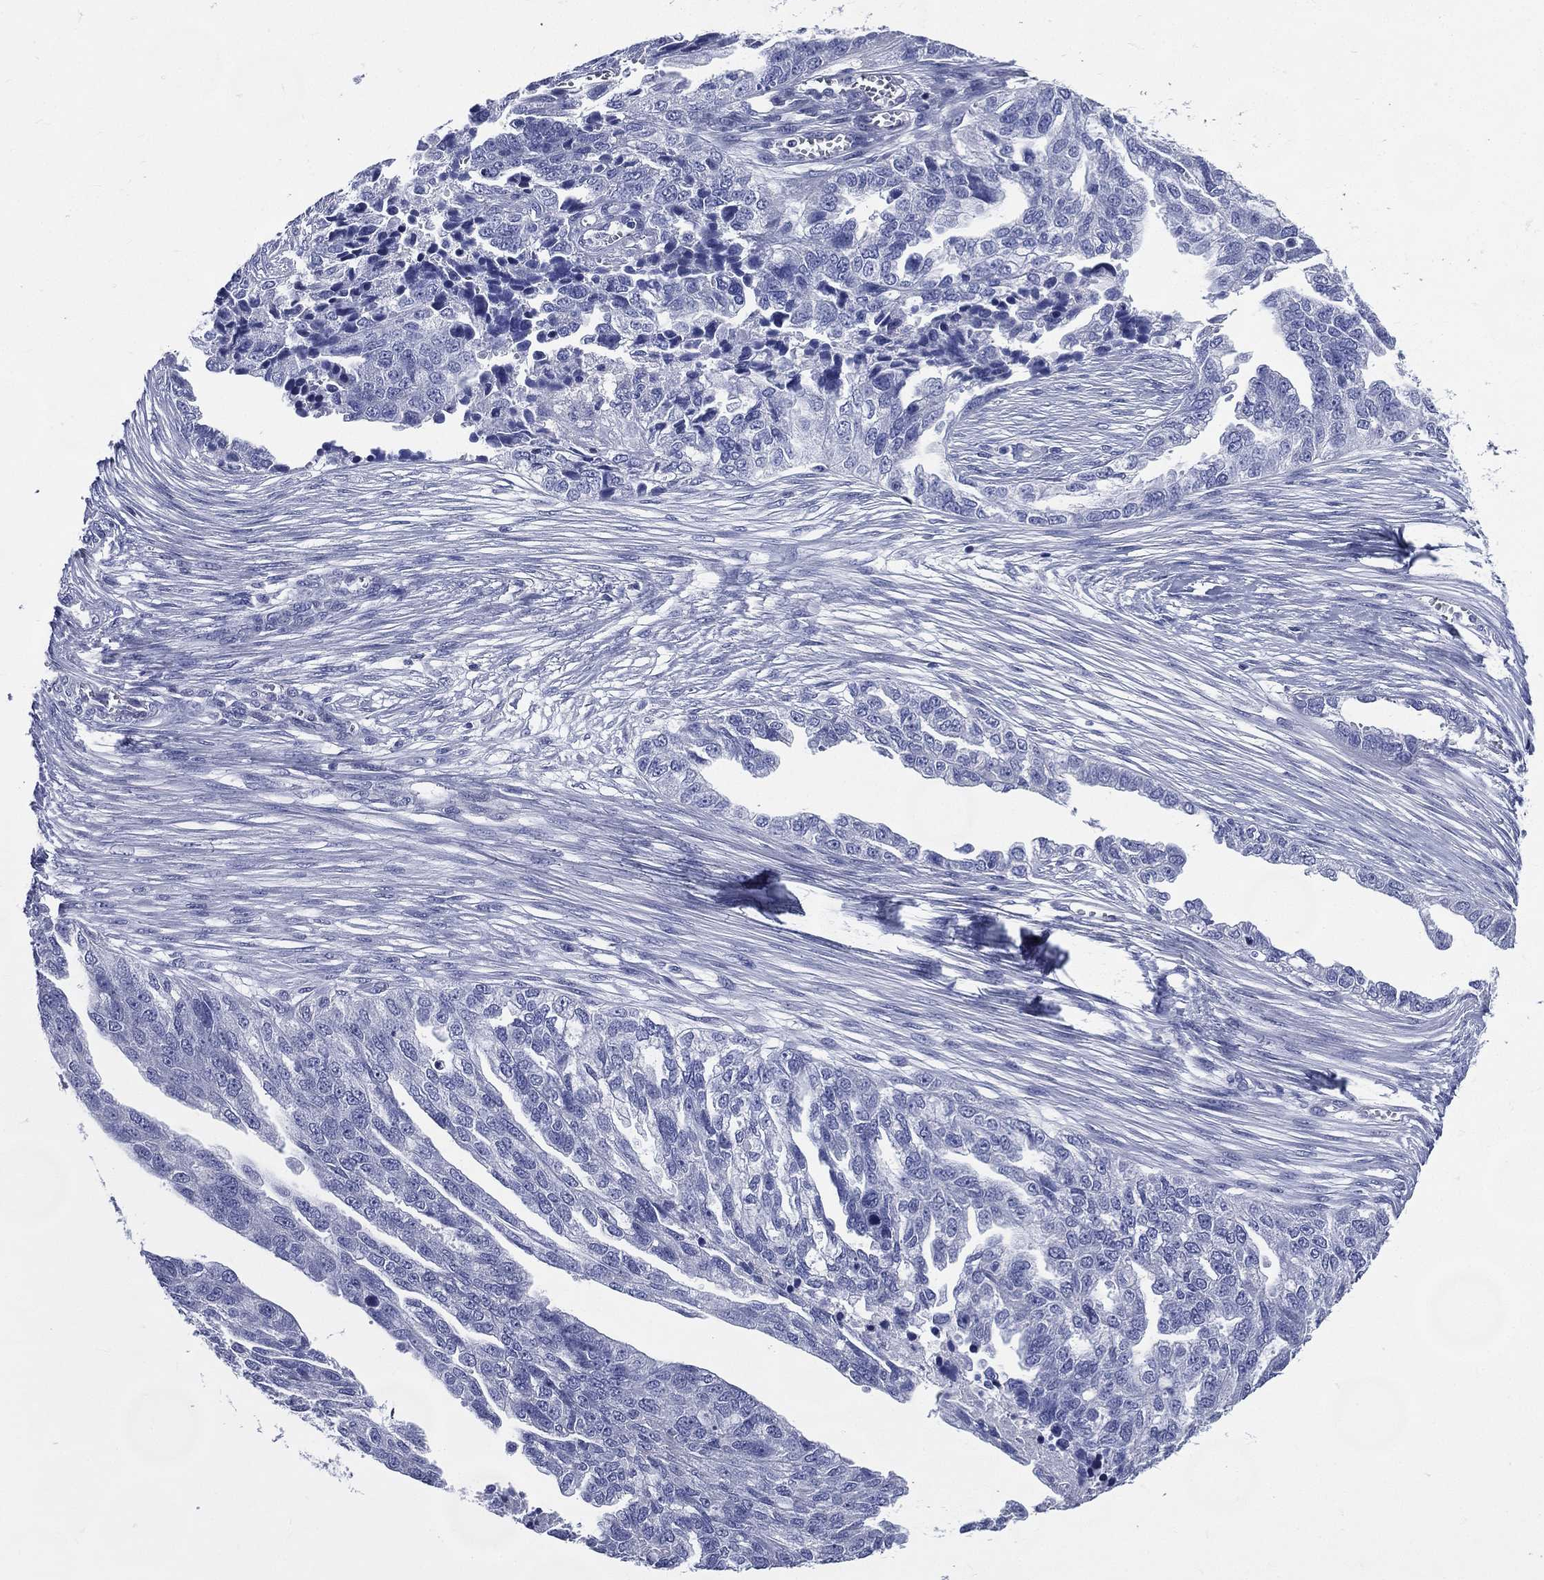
{"staining": {"intensity": "negative", "quantity": "none", "location": "none"}, "tissue": "ovarian cancer", "cell_type": "Tumor cells", "image_type": "cancer", "snomed": [{"axis": "morphology", "description": "Cystadenocarcinoma, serous, NOS"}, {"axis": "topography", "description": "Ovary"}], "caption": "Tumor cells show no significant staining in ovarian serous cystadenocarcinoma.", "gene": "DPYS", "patient": {"sex": "female", "age": 51}}